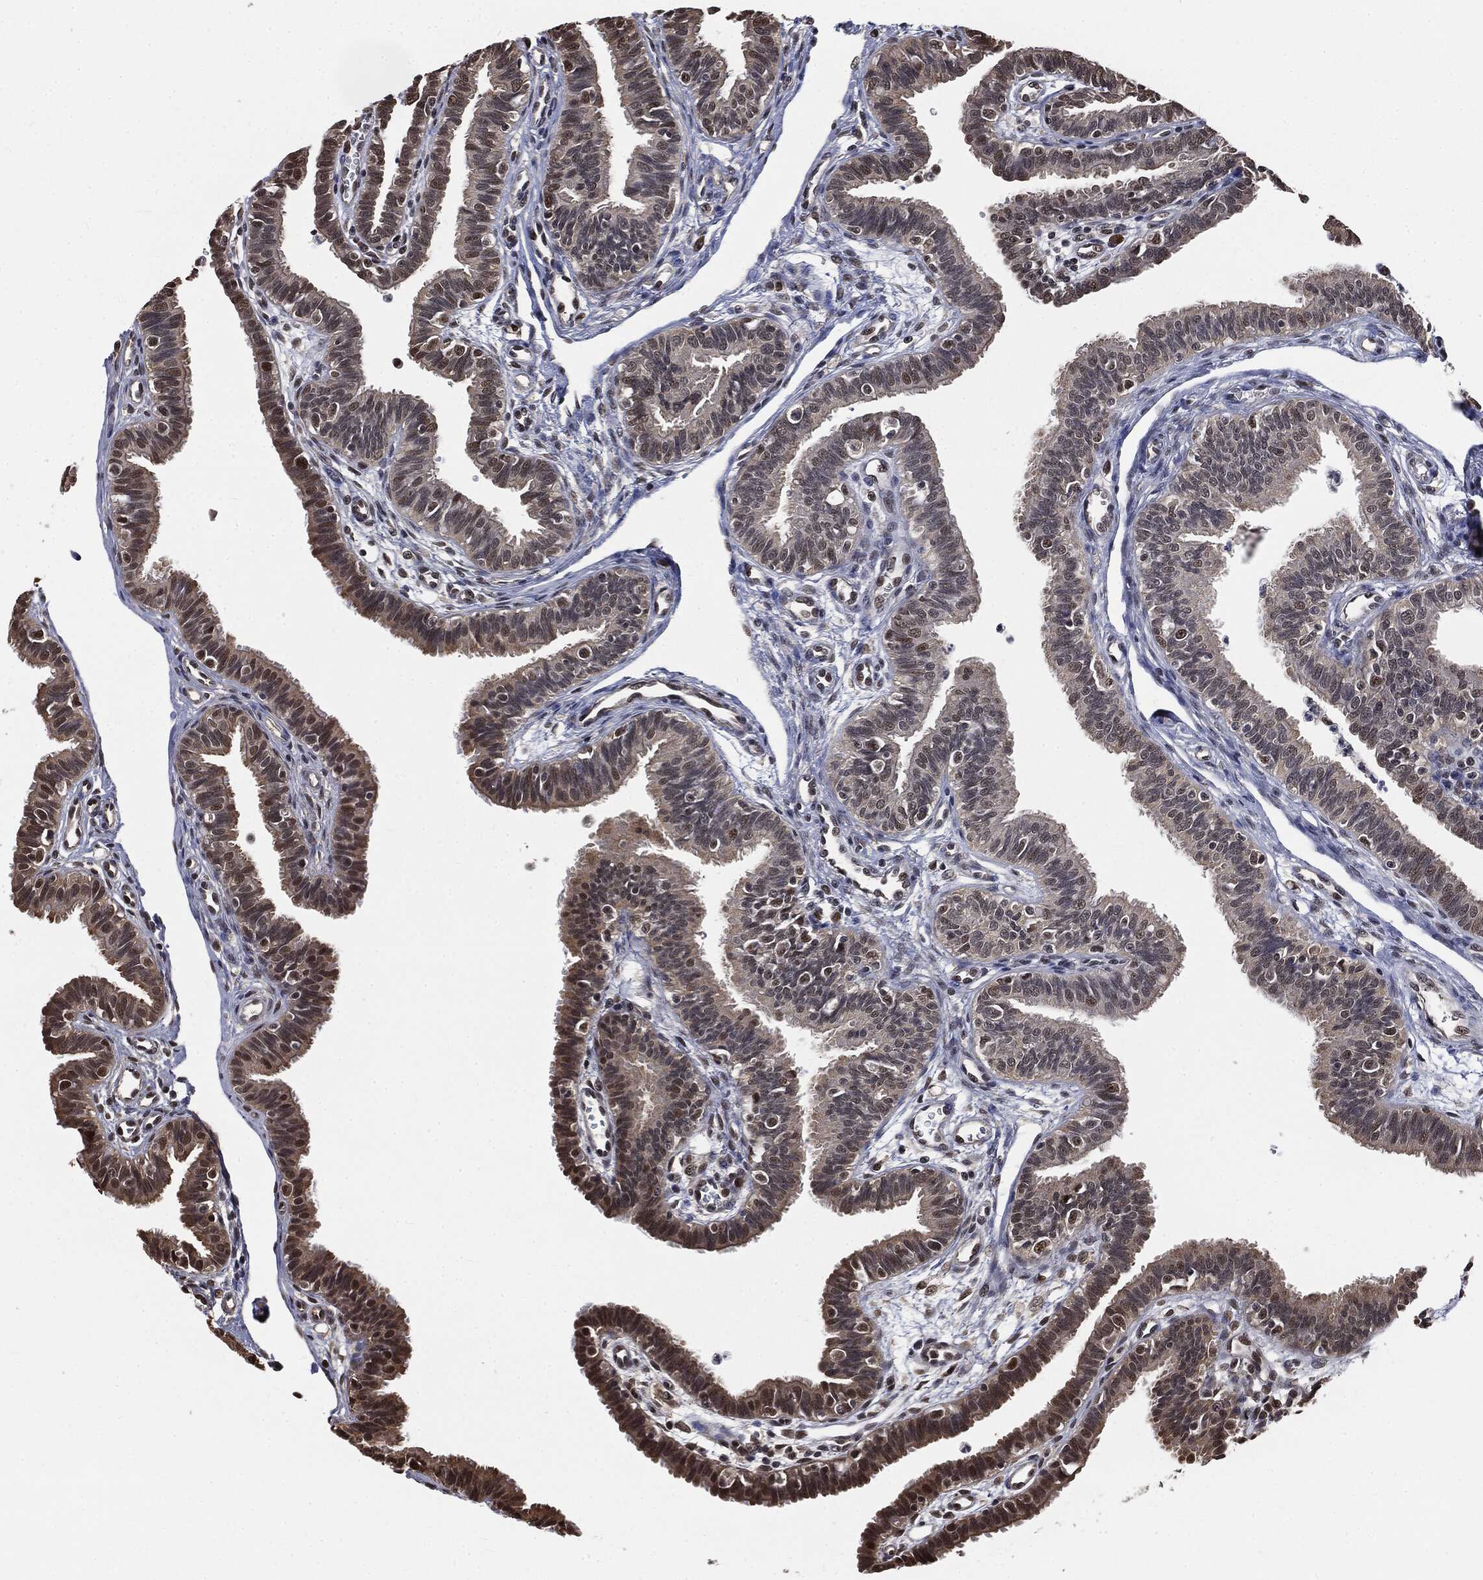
{"staining": {"intensity": "strong", "quantity": "25%-75%", "location": "cytoplasmic/membranous,nuclear"}, "tissue": "fallopian tube", "cell_type": "Glandular cells", "image_type": "normal", "snomed": [{"axis": "morphology", "description": "Normal tissue, NOS"}, {"axis": "topography", "description": "Fallopian tube"}], "caption": "Immunohistochemical staining of benign human fallopian tube demonstrates 25%-75% levels of strong cytoplasmic/membranous,nuclear protein staining in about 25%-75% of glandular cells.", "gene": "SHLD2", "patient": {"sex": "female", "age": 36}}